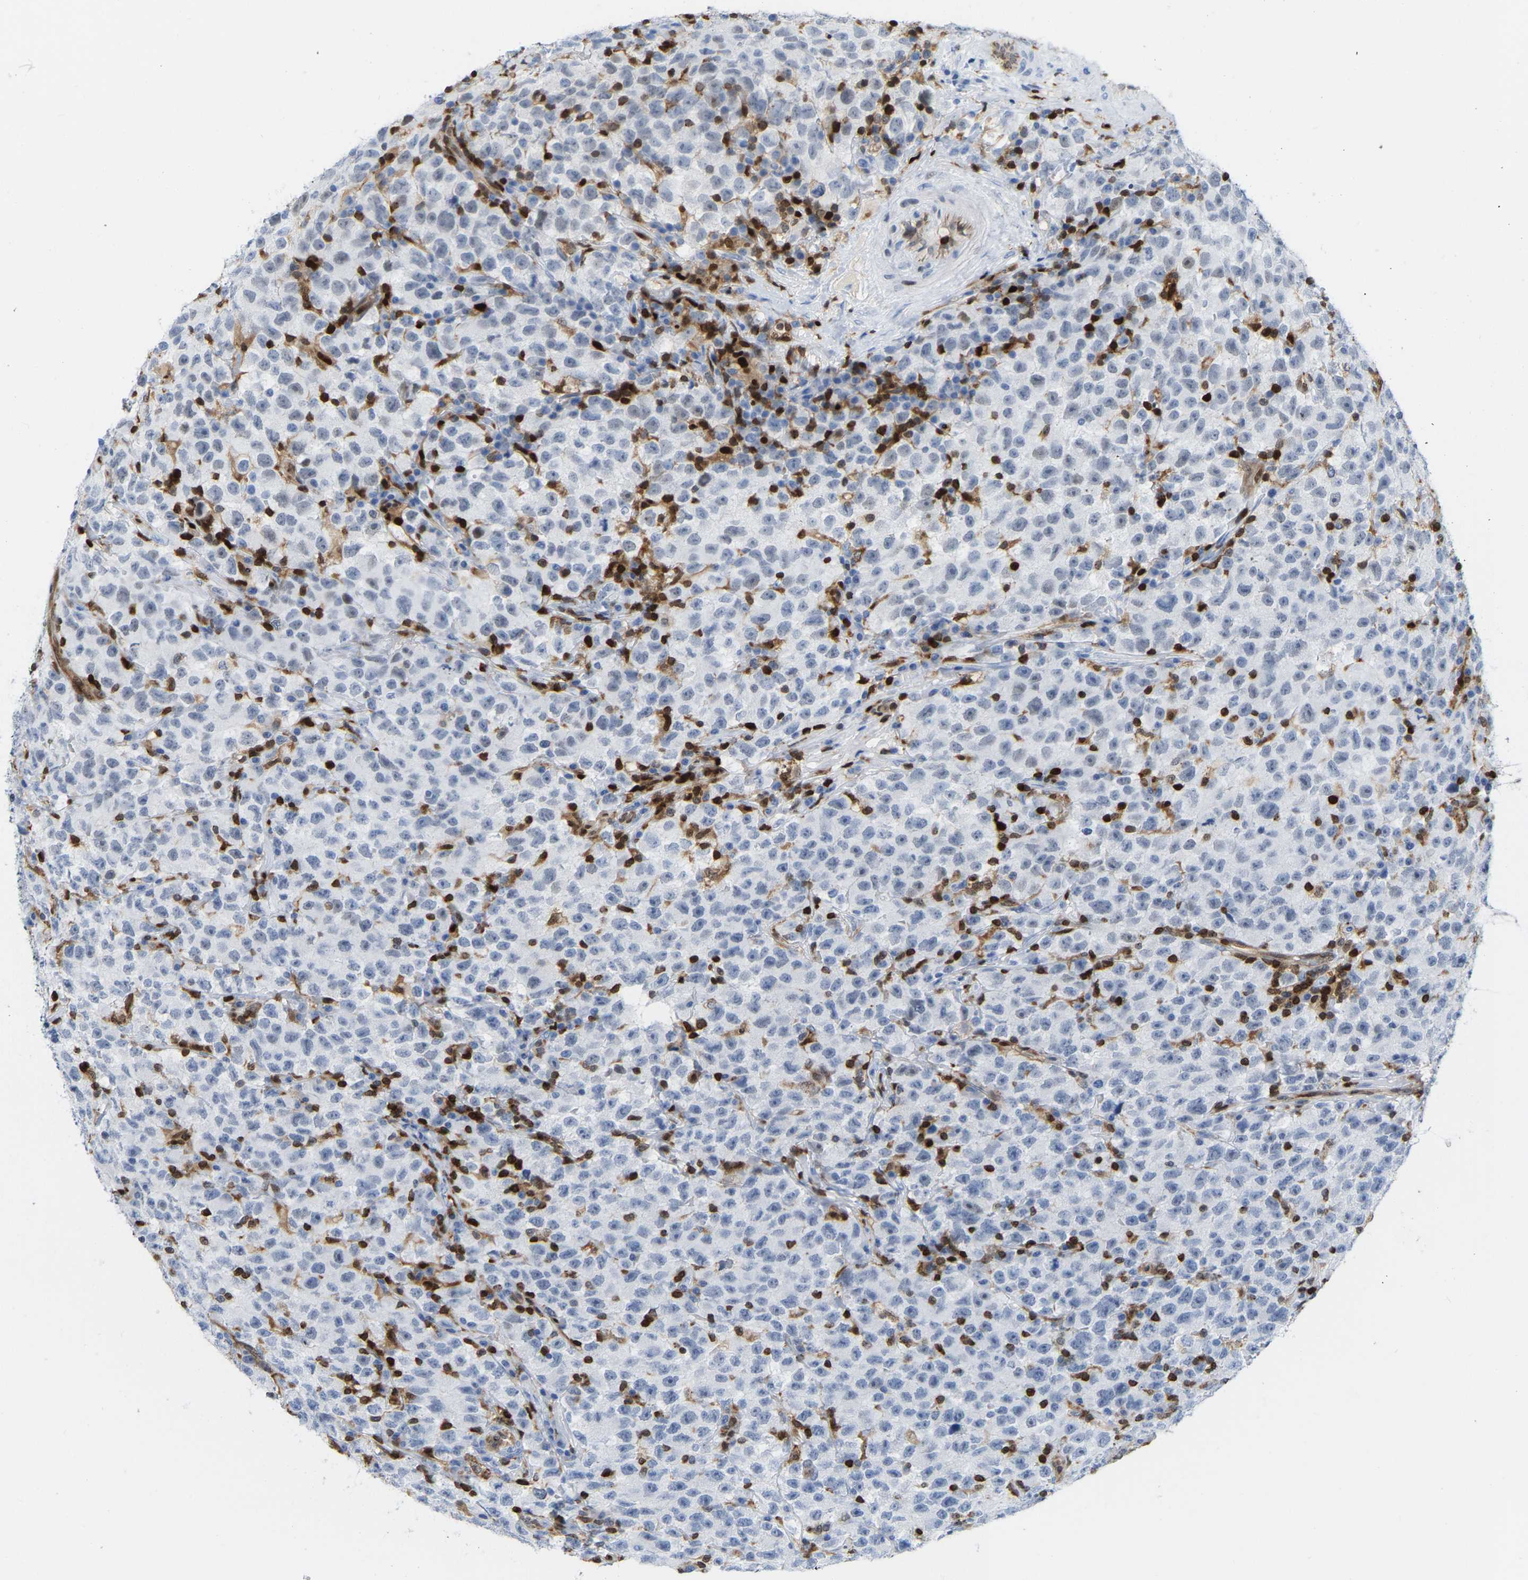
{"staining": {"intensity": "negative", "quantity": "none", "location": "none"}, "tissue": "testis cancer", "cell_type": "Tumor cells", "image_type": "cancer", "snomed": [{"axis": "morphology", "description": "Seminoma, NOS"}, {"axis": "topography", "description": "Testis"}], "caption": "There is no significant positivity in tumor cells of testis cancer.", "gene": "GIMAP4", "patient": {"sex": "male", "age": 22}}